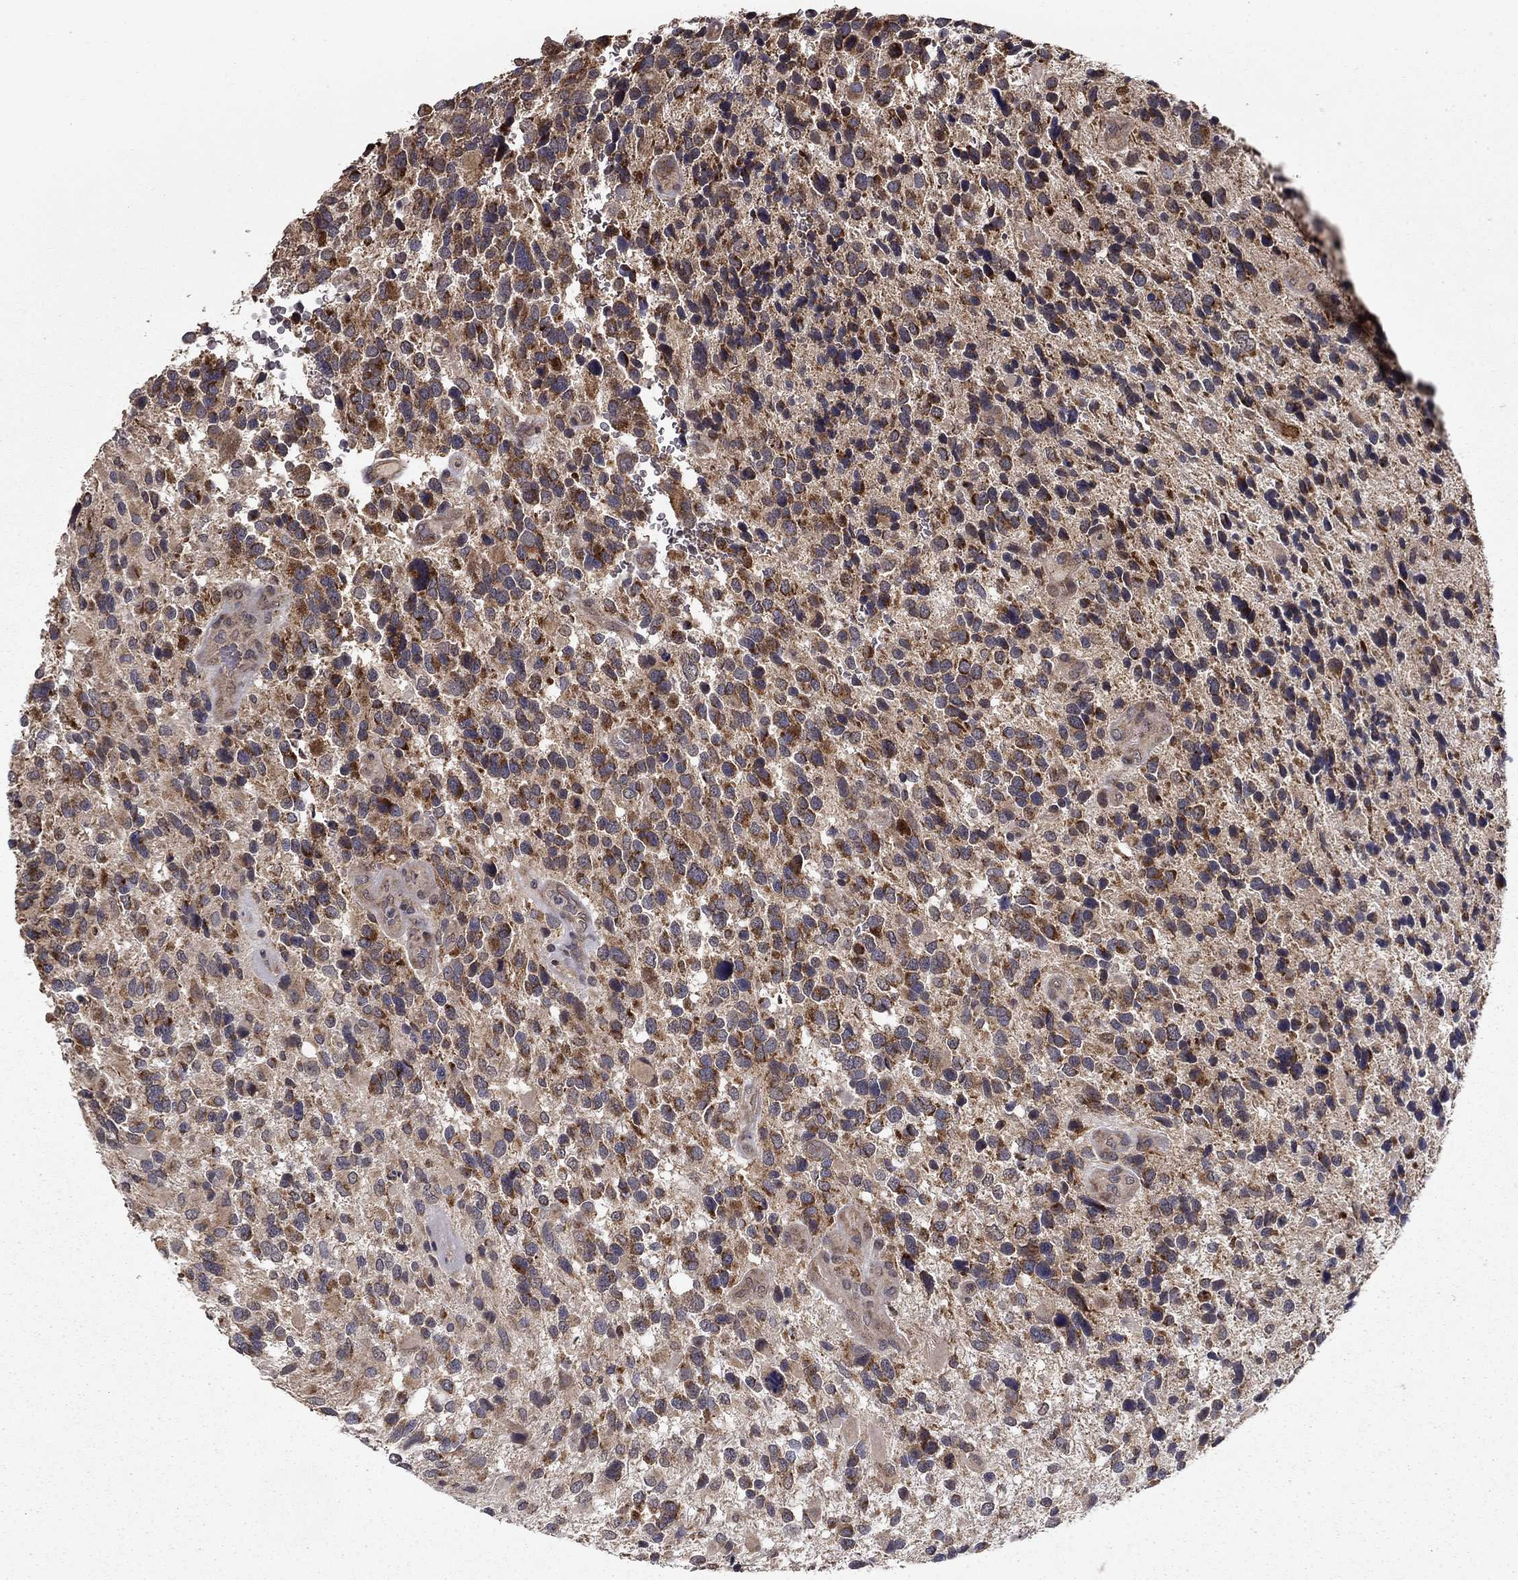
{"staining": {"intensity": "moderate", "quantity": "25%-75%", "location": "cytoplasmic/membranous"}, "tissue": "glioma", "cell_type": "Tumor cells", "image_type": "cancer", "snomed": [{"axis": "morphology", "description": "Glioma, malignant, Low grade"}, {"axis": "topography", "description": "Brain"}], "caption": "A high-resolution image shows immunohistochemistry staining of glioma, which reveals moderate cytoplasmic/membranous expression in approximately 25%-75% of tumor cells.", "gene": "SLC2A13", "patient": {"sex": "female", "age": 32}}